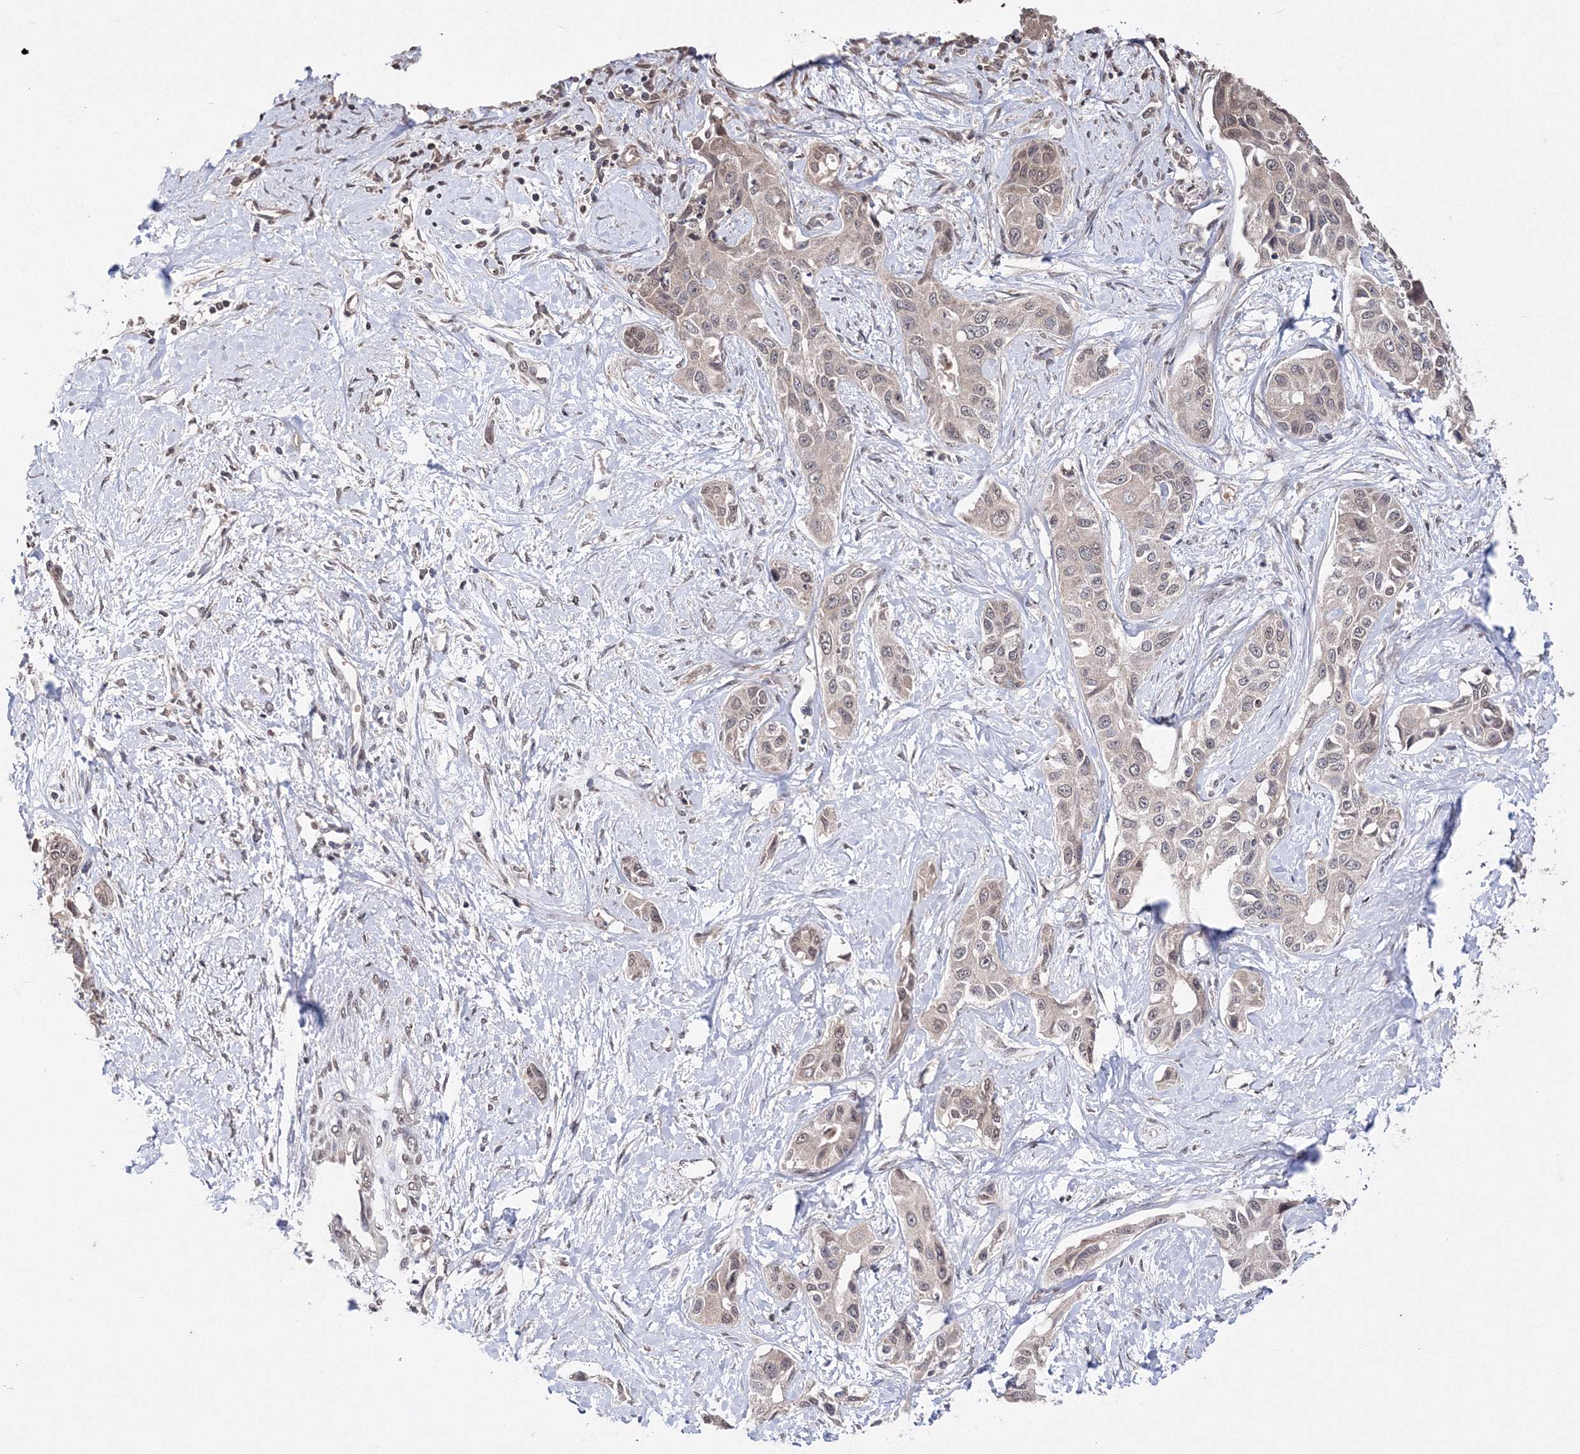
{"staining": {"intensity": "weak", "quantity": ">75%", "location": "nuclear"}, "tissue": "liver cancer", "cell_type": "Tumor cells", "image_type": "cancer", "snomed": [{"axis": "morphology", "description": "Cholangiocarcinoma"}, {"axis": "topography", "description": "Liver"}], "caption": "The histopathology image displays a brown stain indicating the presence of a protein in the nuclear of tumor cells in liver cholangiocarcinoma.", "gene": "GPN1", "patient": {"sex": "male", "age": 59}}